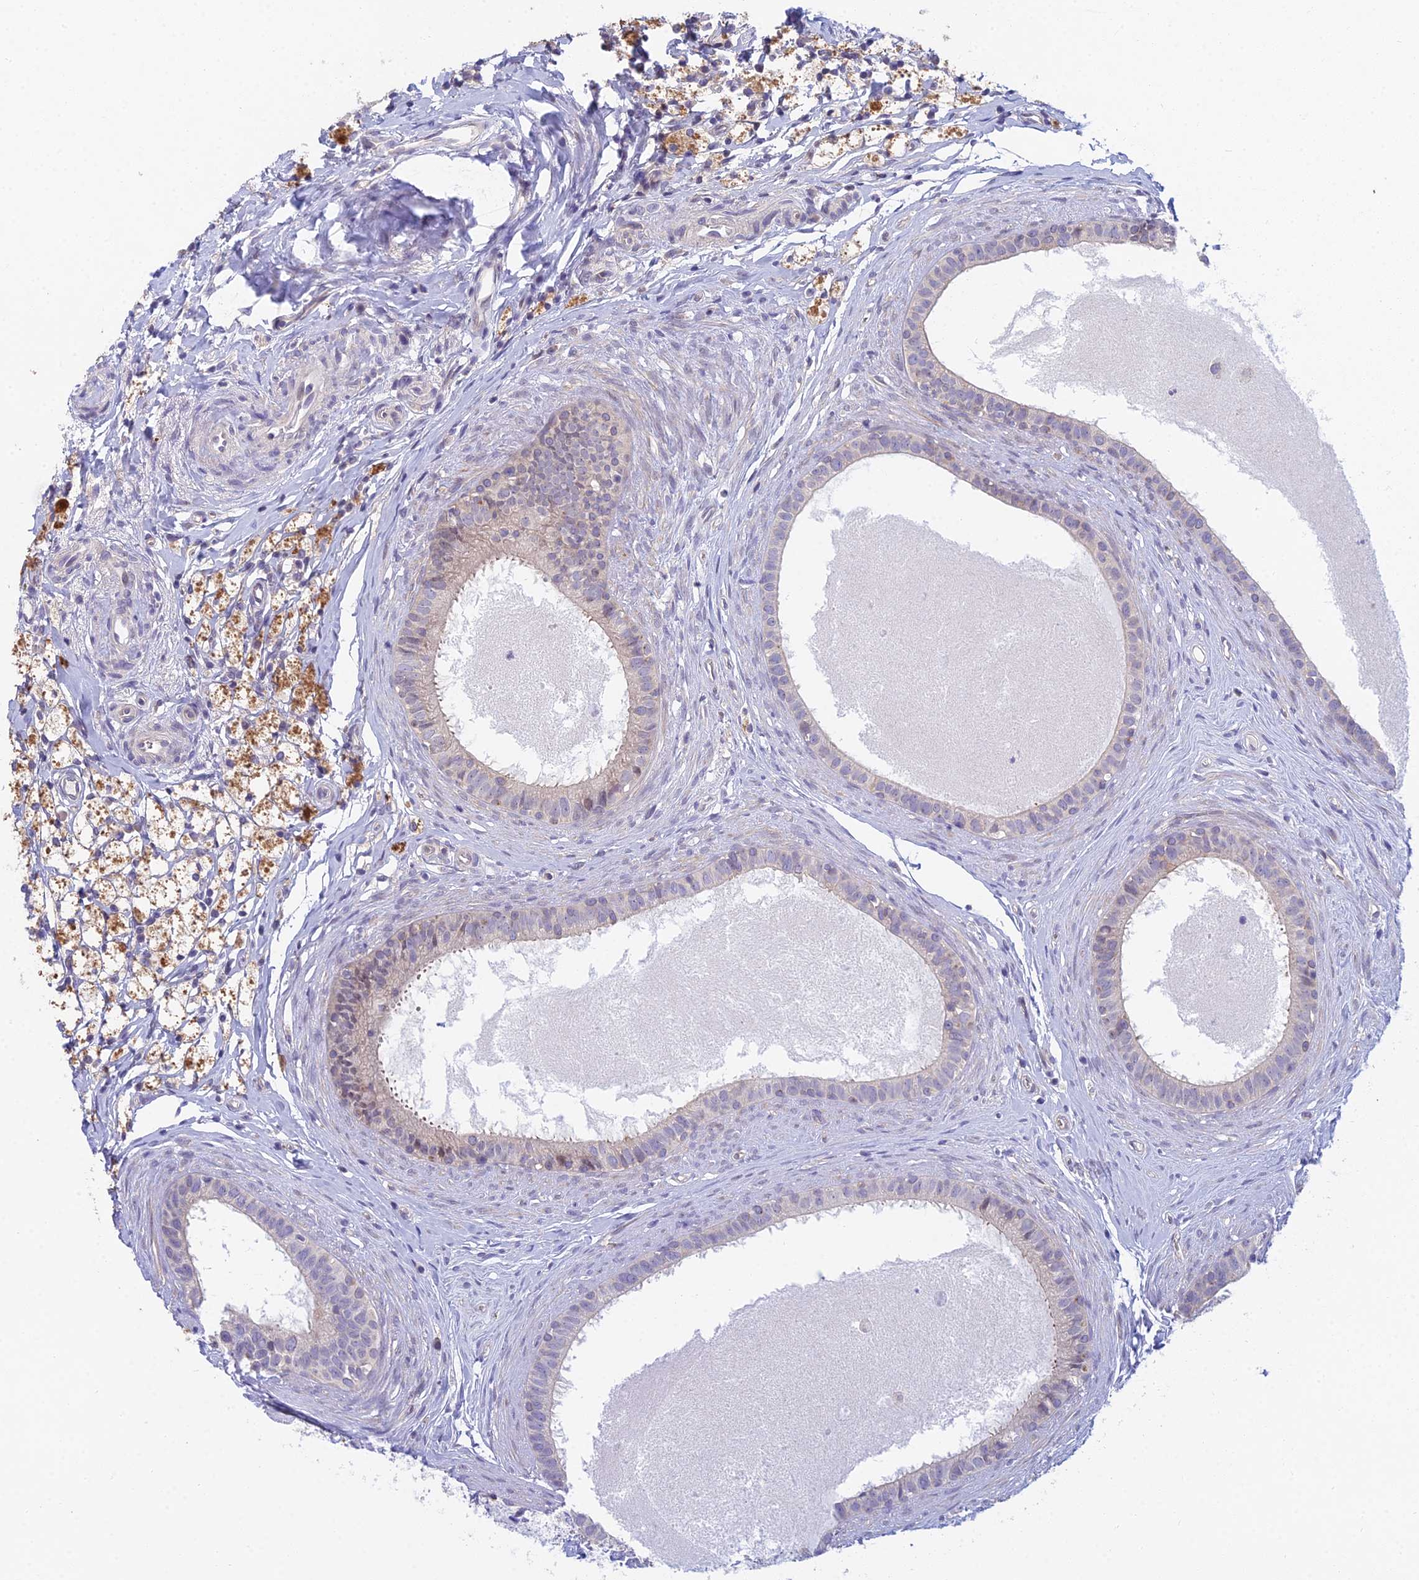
{"staining": {"intensity": "negative", "quantity": "none", "location": "none"}, "tissue": "epididymis", "cell_type": "Glandular cells", "image_type": "normal", "snomed": [{"axis": "morphology", "description": "Normal tissue, NOS"}, {"axis": "topography", "description": "Epididymis"}], "caption": "Benign epididymis was stained to show a protein in brown. There is no significant positivity in glandular cells. Nuclei are stained in blue.", "gene": "METTL26", "patient": {"sex": "male", "age": 80}}